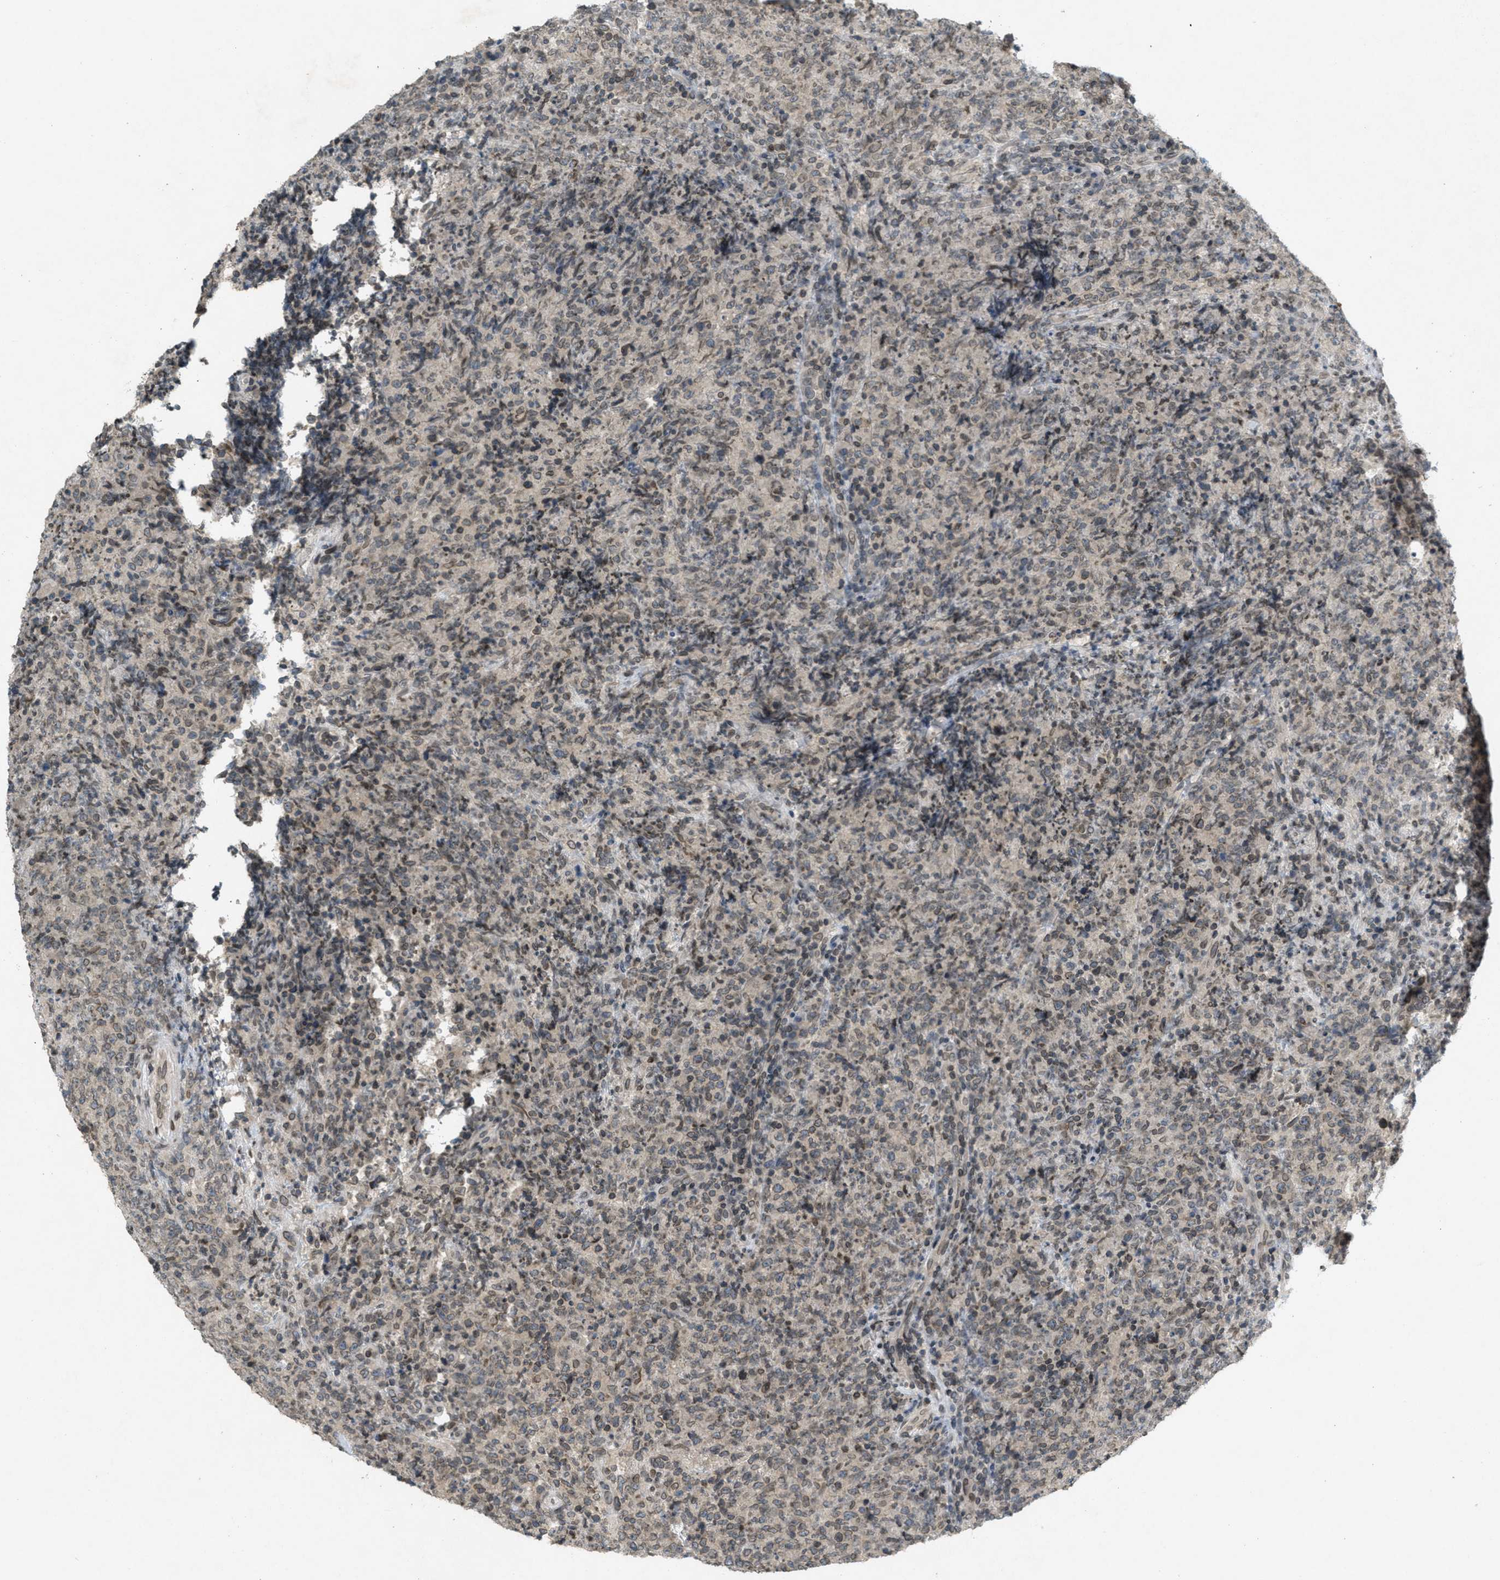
{"staining": {"intensity": "weak", "quantity": "25%-75%", "location": "nuclear"}, "tissue": "lymphoma", "cell_type": "Tumor cells", "image_type": "cancer", "snomed": [{"axis": "morphology", "description": "Malignant lymphoma, non-Hodgkin's type, High grade"}, {"axis": "topography", "description": "Tonsil"}], "caption": "Immunohistochemical staining of high-grade malignant lymphoma, non-Hodgkin's type demonstrates low levels of weak nuclear staining in about 25%-75% of tumor cells.", "gene": "ABHD6", "patient": {"sex": "female", "age": 36}}